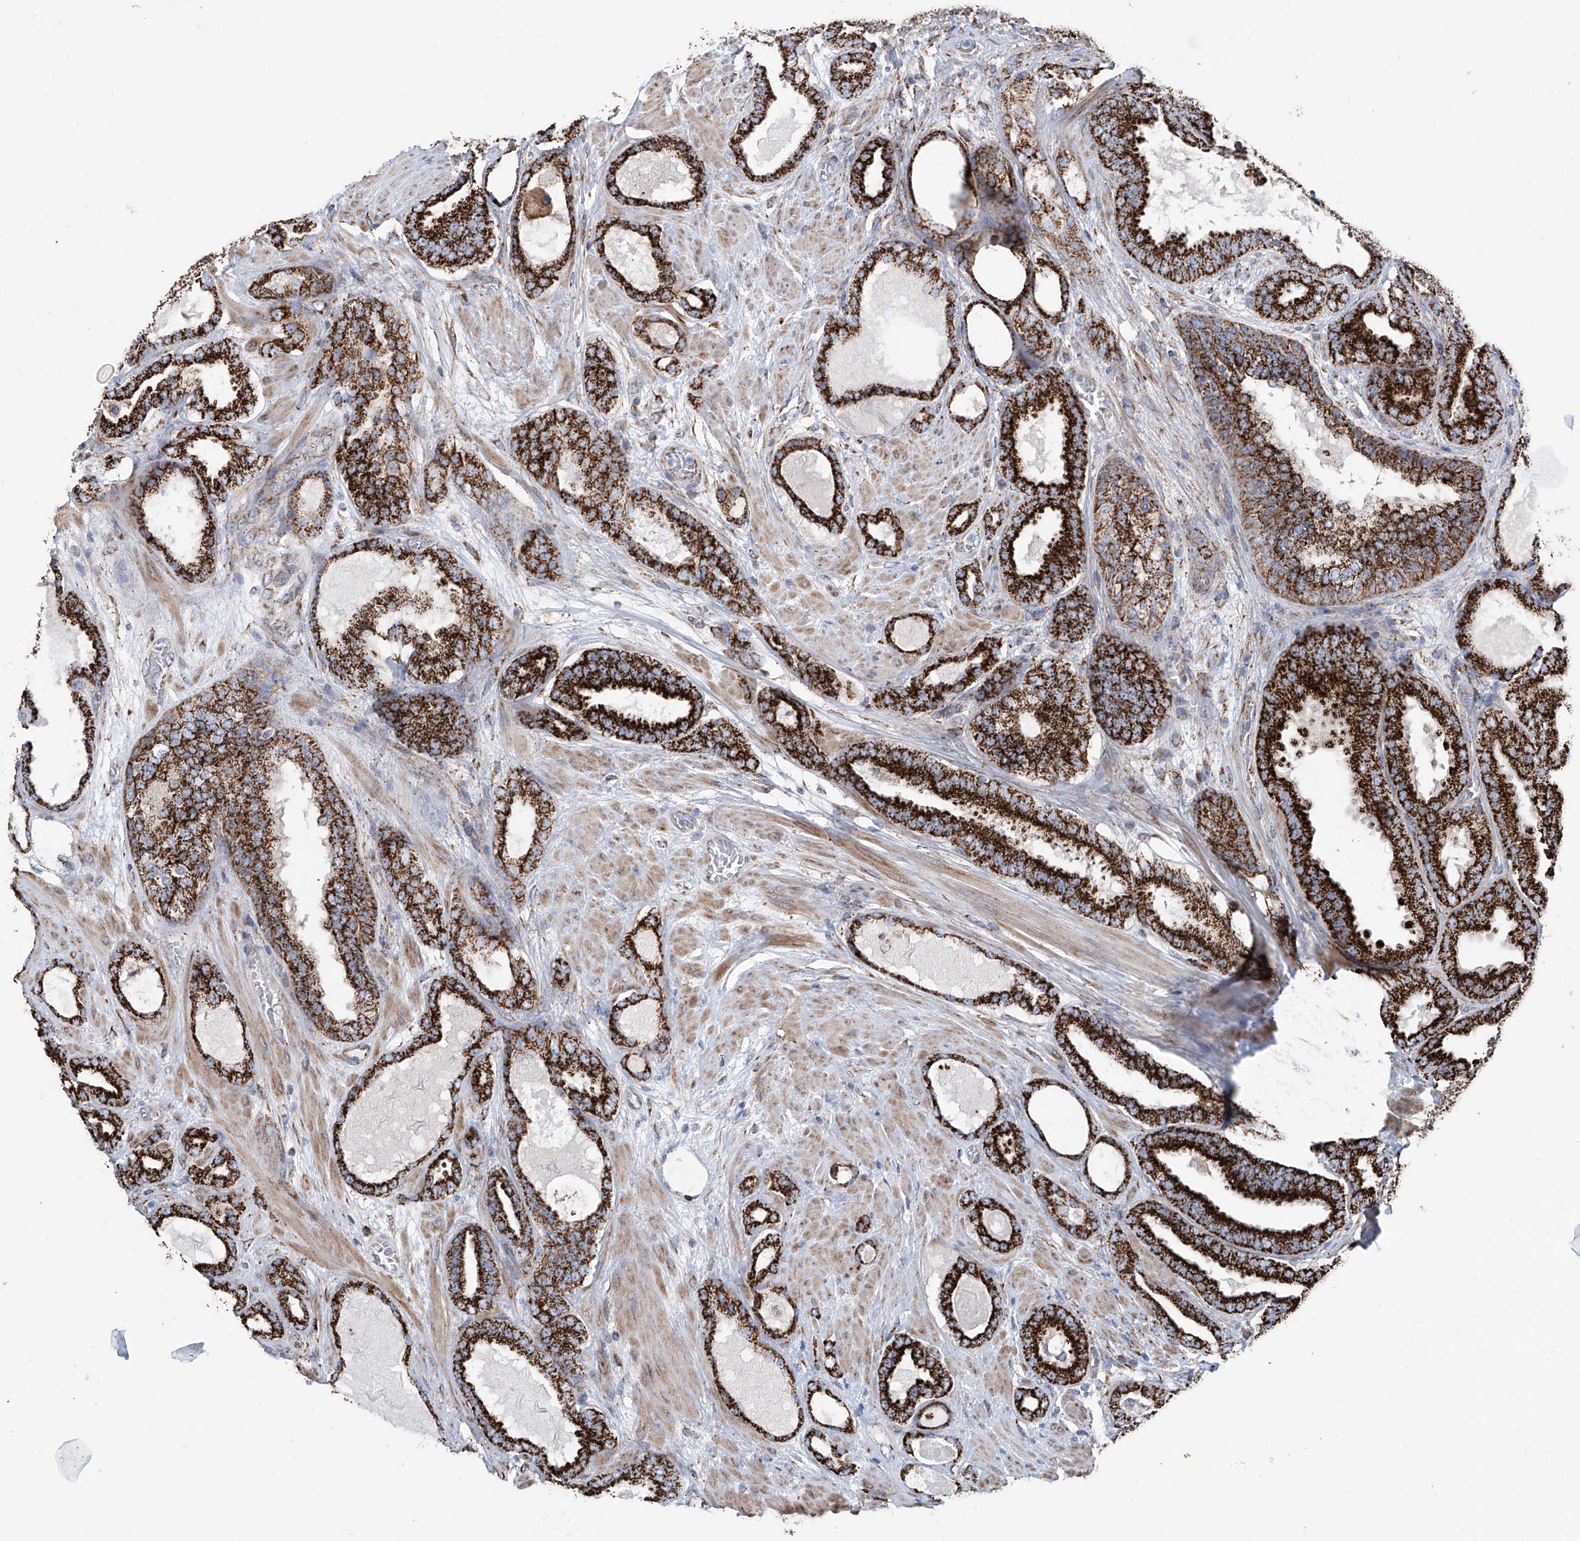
{"staining": {"intensity": "strong", "quantity": ">75%", "location": "cytoplasmic/membranous"}, "tissue": "prostate cancer", "cell_type": "Tumor cells", "image_type": "cancer", "snomed": [{"axis": "morphology", "description": "Adenocarcinoma, High grade"}, {"axis": "topography", "description": "Prostate"}], "caption": "Immunohistochemistry (IHC) micrograph of human high-grade adenocarcinoma (prostate) stained for a protein (brown), which reveals high levels of strong cytoplasmic/membranous positivity in about >75% of tumor cells.", "gene": "ALDH6A1", "patient": {"sex": "male", "age": 60}}